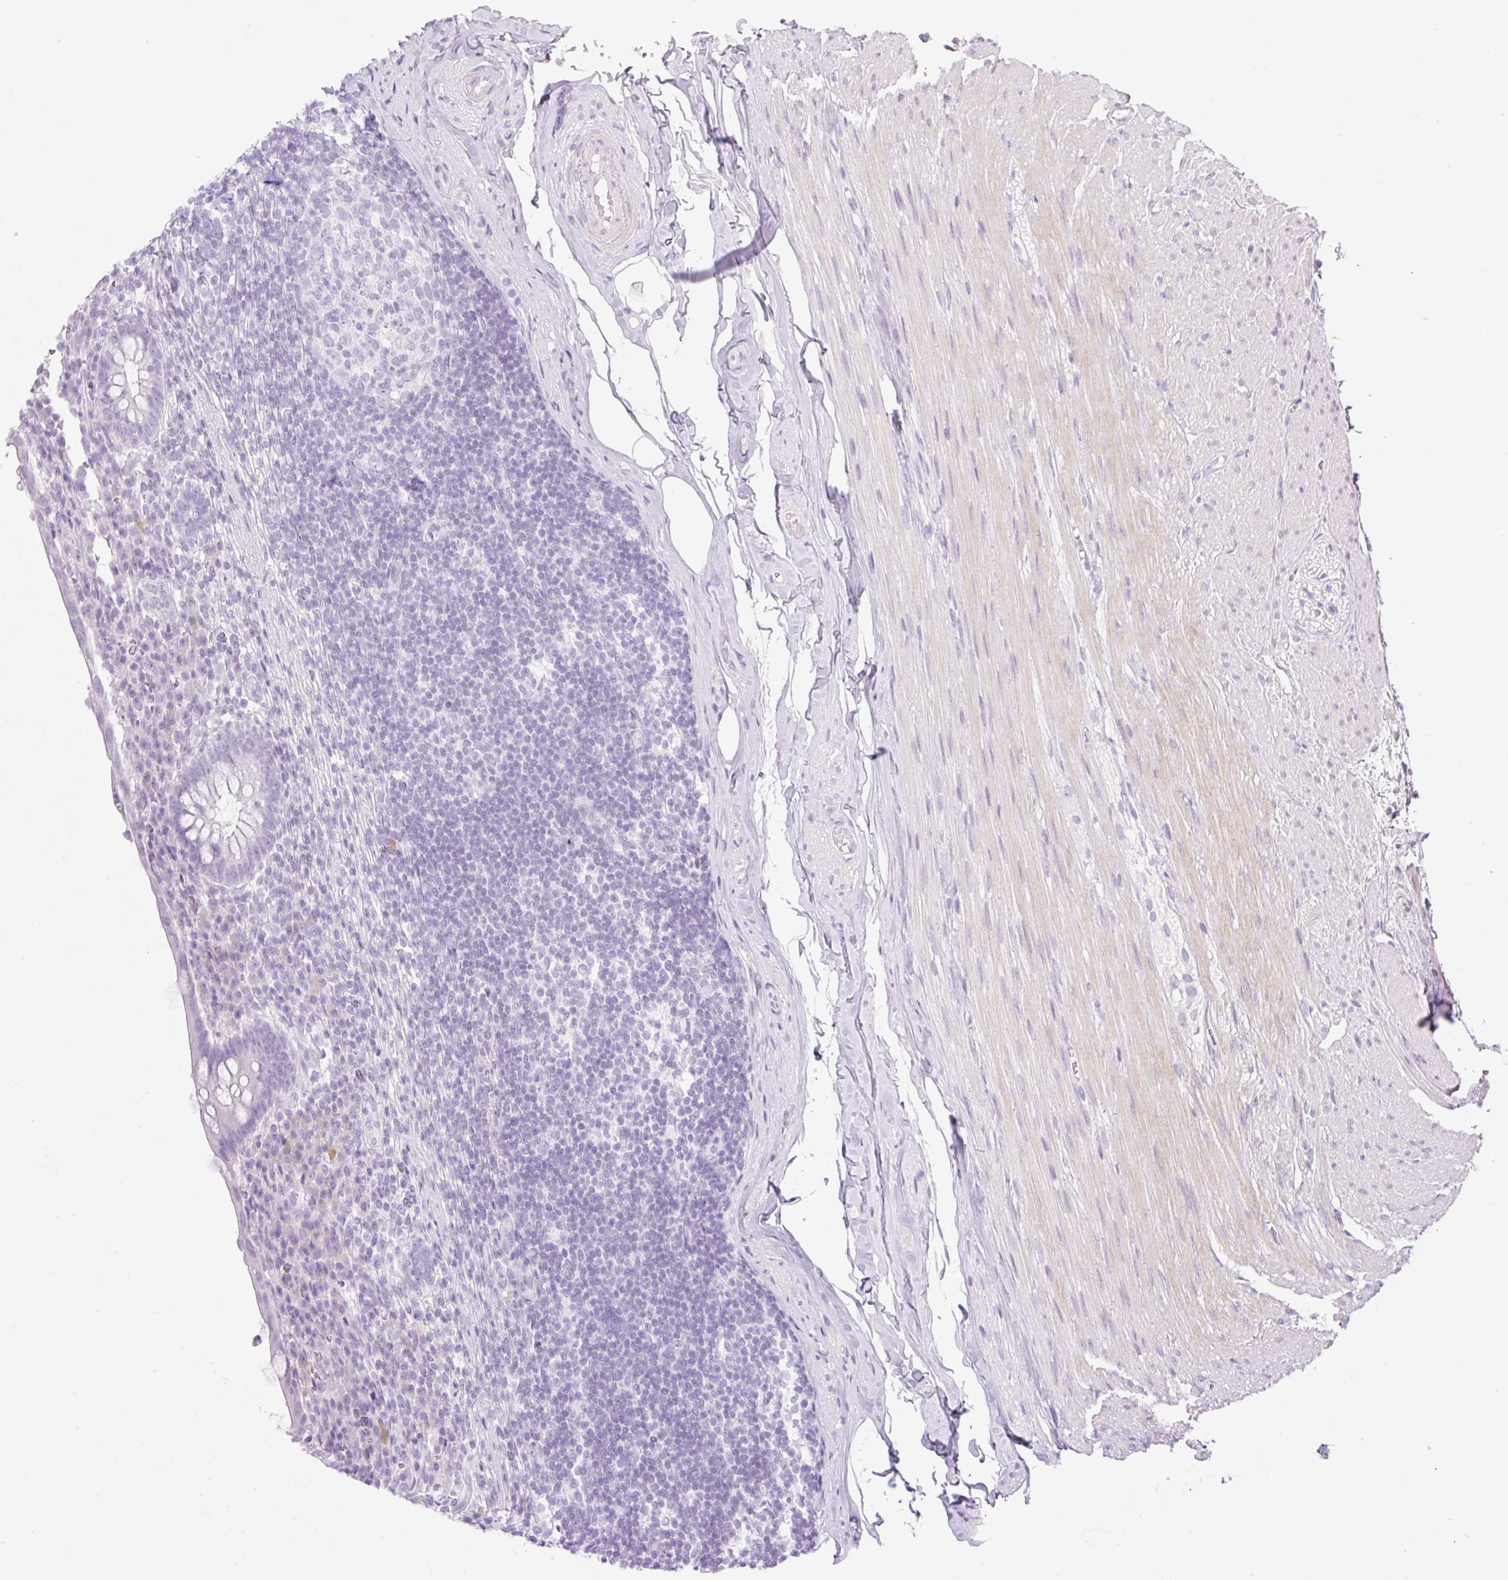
{"staining": {"intensity": "negative", "quantity": "none", "location": "none"}, "tissue": "appendix", "cell_type": "Glandular cells", "image_type": "normal", "snomed": [{"axis": "morphology", "description": "Normal tissue, NOS"}, {"axis": "topography", "description": "Appendix"}], "caption": "This histopathology image is of unremarkable appendix stained with immunohistochemistry (IHC) to label a protein in brown with the nuclei are counter-stained blue. There is no positivity in glandular cells.", "gene": "PALM3", "patient": {"sex": "female", "age": 56}}